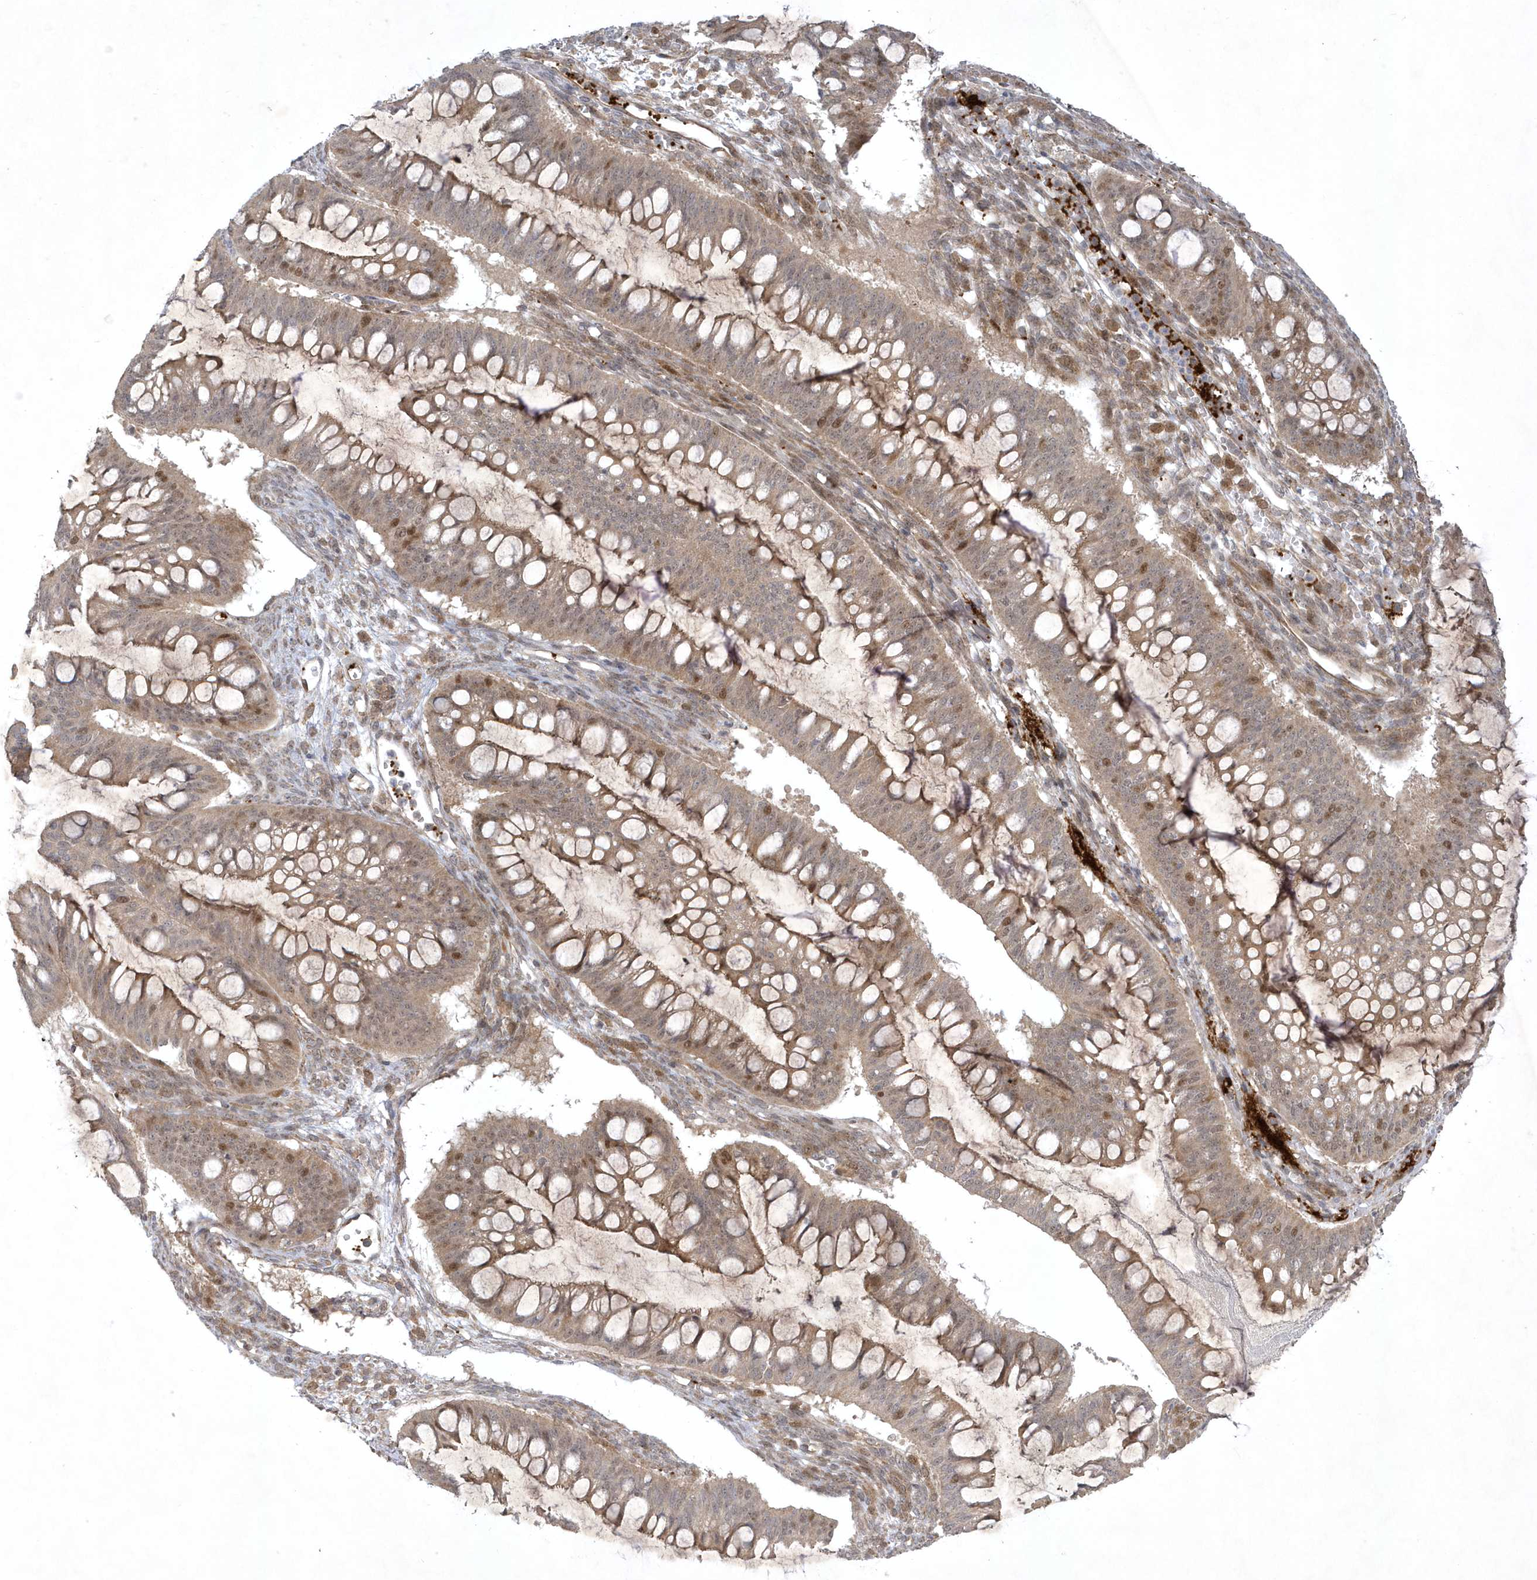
{"staining": {"intensity": "moderate", "quantity": "25%-75%", "location": "cytoplasmic/membranous,nuclear"}, "tissue": "ovarian cancer", "cell_type": "Tumor cells", "image_type": "cancer", "snomed": [{"axis": "morphology", "description": "Cystadenocarcinoma, mucinous, NOS"}, {"axis": "topography", "description": "Ovary"}], "caption": "Mucinous cystadenocarcinoma (ovarian) stained with DAB immunohistochemistry (IHC) exhibits medium levels of moderate cytoplasmic/membranous and nuclear staining in about 25%-75% of tumor cells.", "gene": "NAF1", "patient": {"sex": "female", "age": 73}}